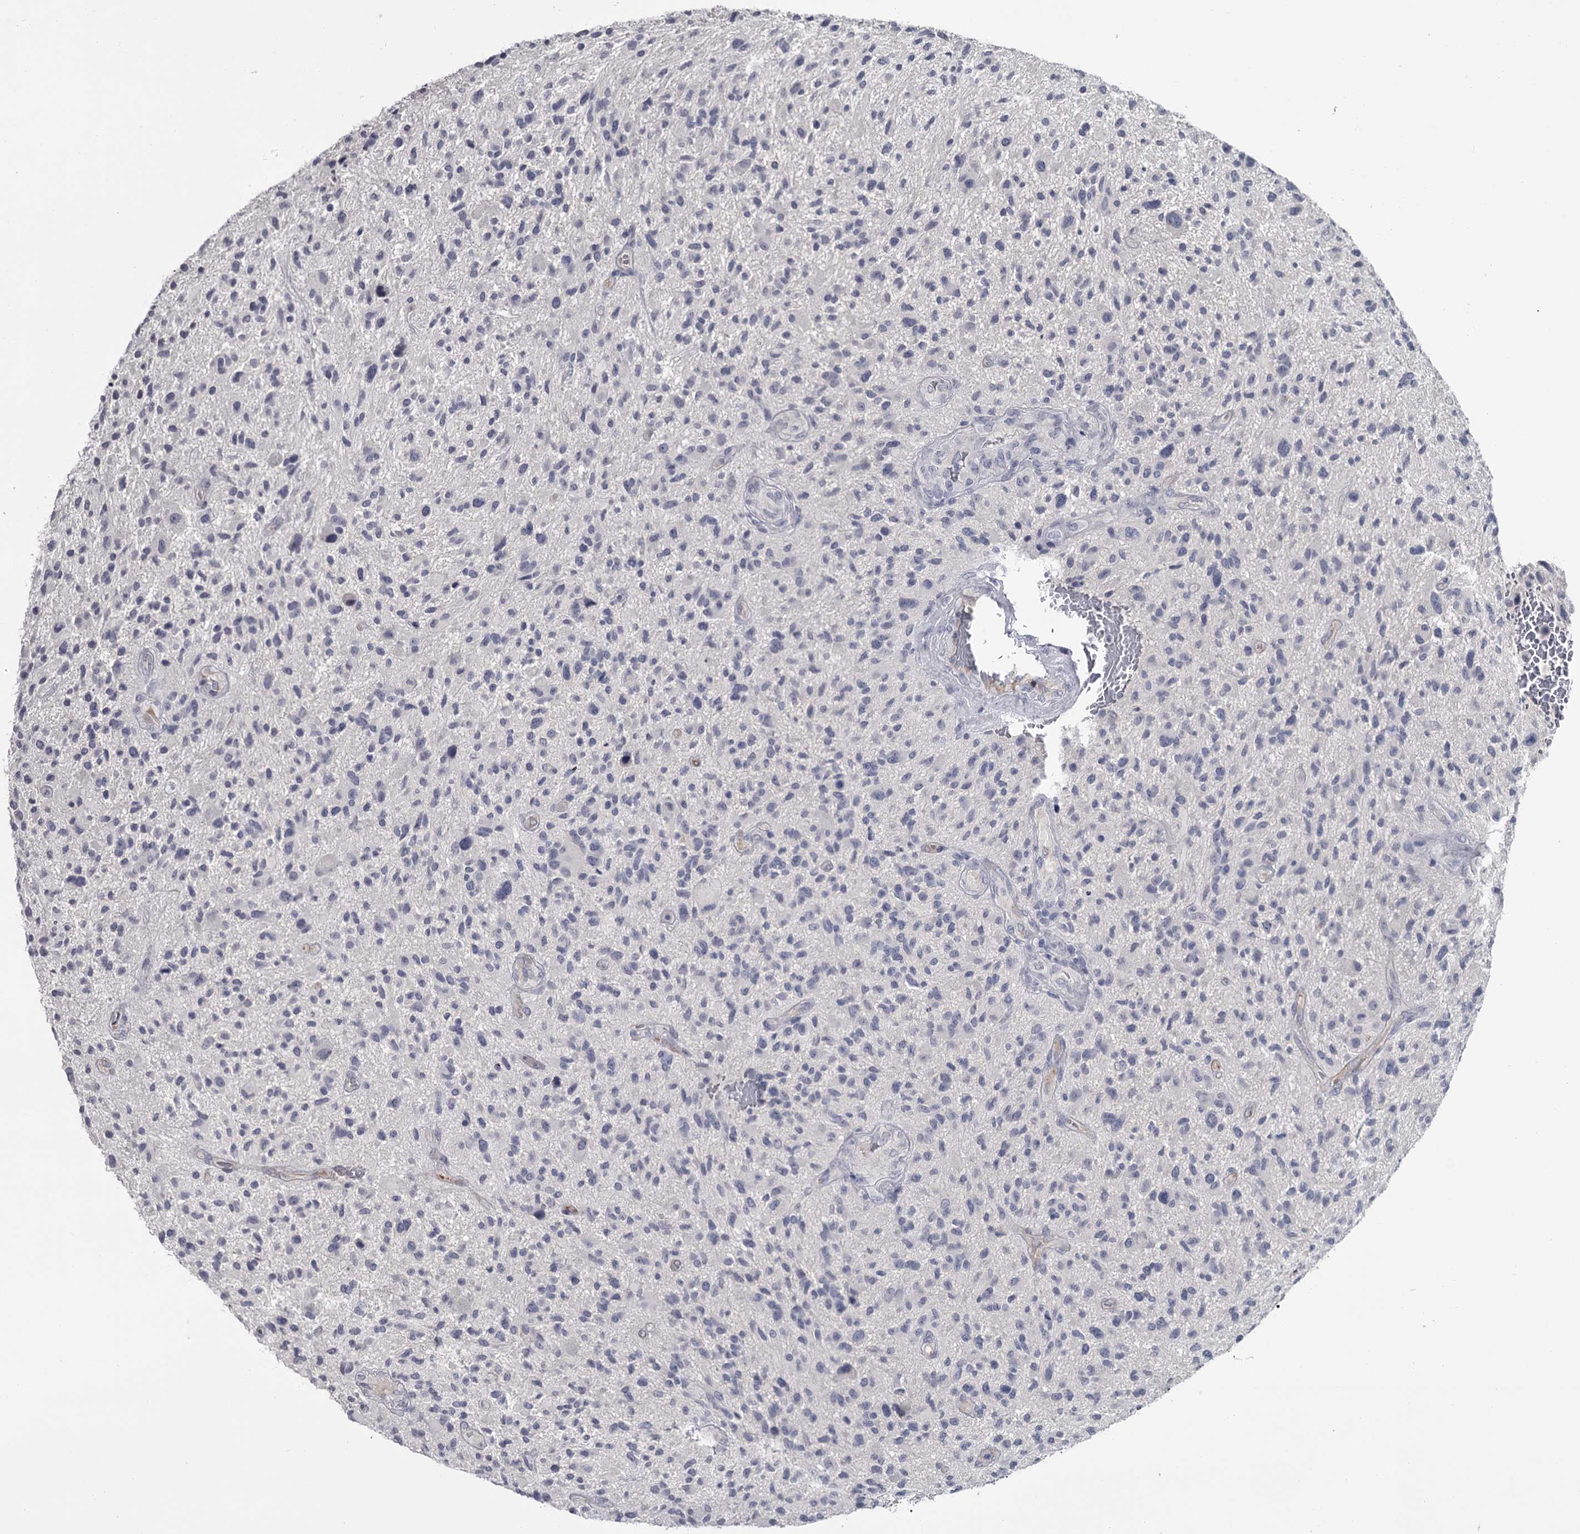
{"staining": {"intensity": "negative", "quantity": "none", "location": "none"}, "tissue": "glioma", "cell_type": "Tumor cells", "image_type": "cancer", "snomed": [{"axis": "morphology", "description": "Glioma, malignant, High grade"}, {"axis": "topography", "description": "Brain"}], "caption": "The image reveals no staining of tumor cells in malignant high-grade glioma.", "gene": "DAO", "patient": {"sex": "male", "age": 47}}